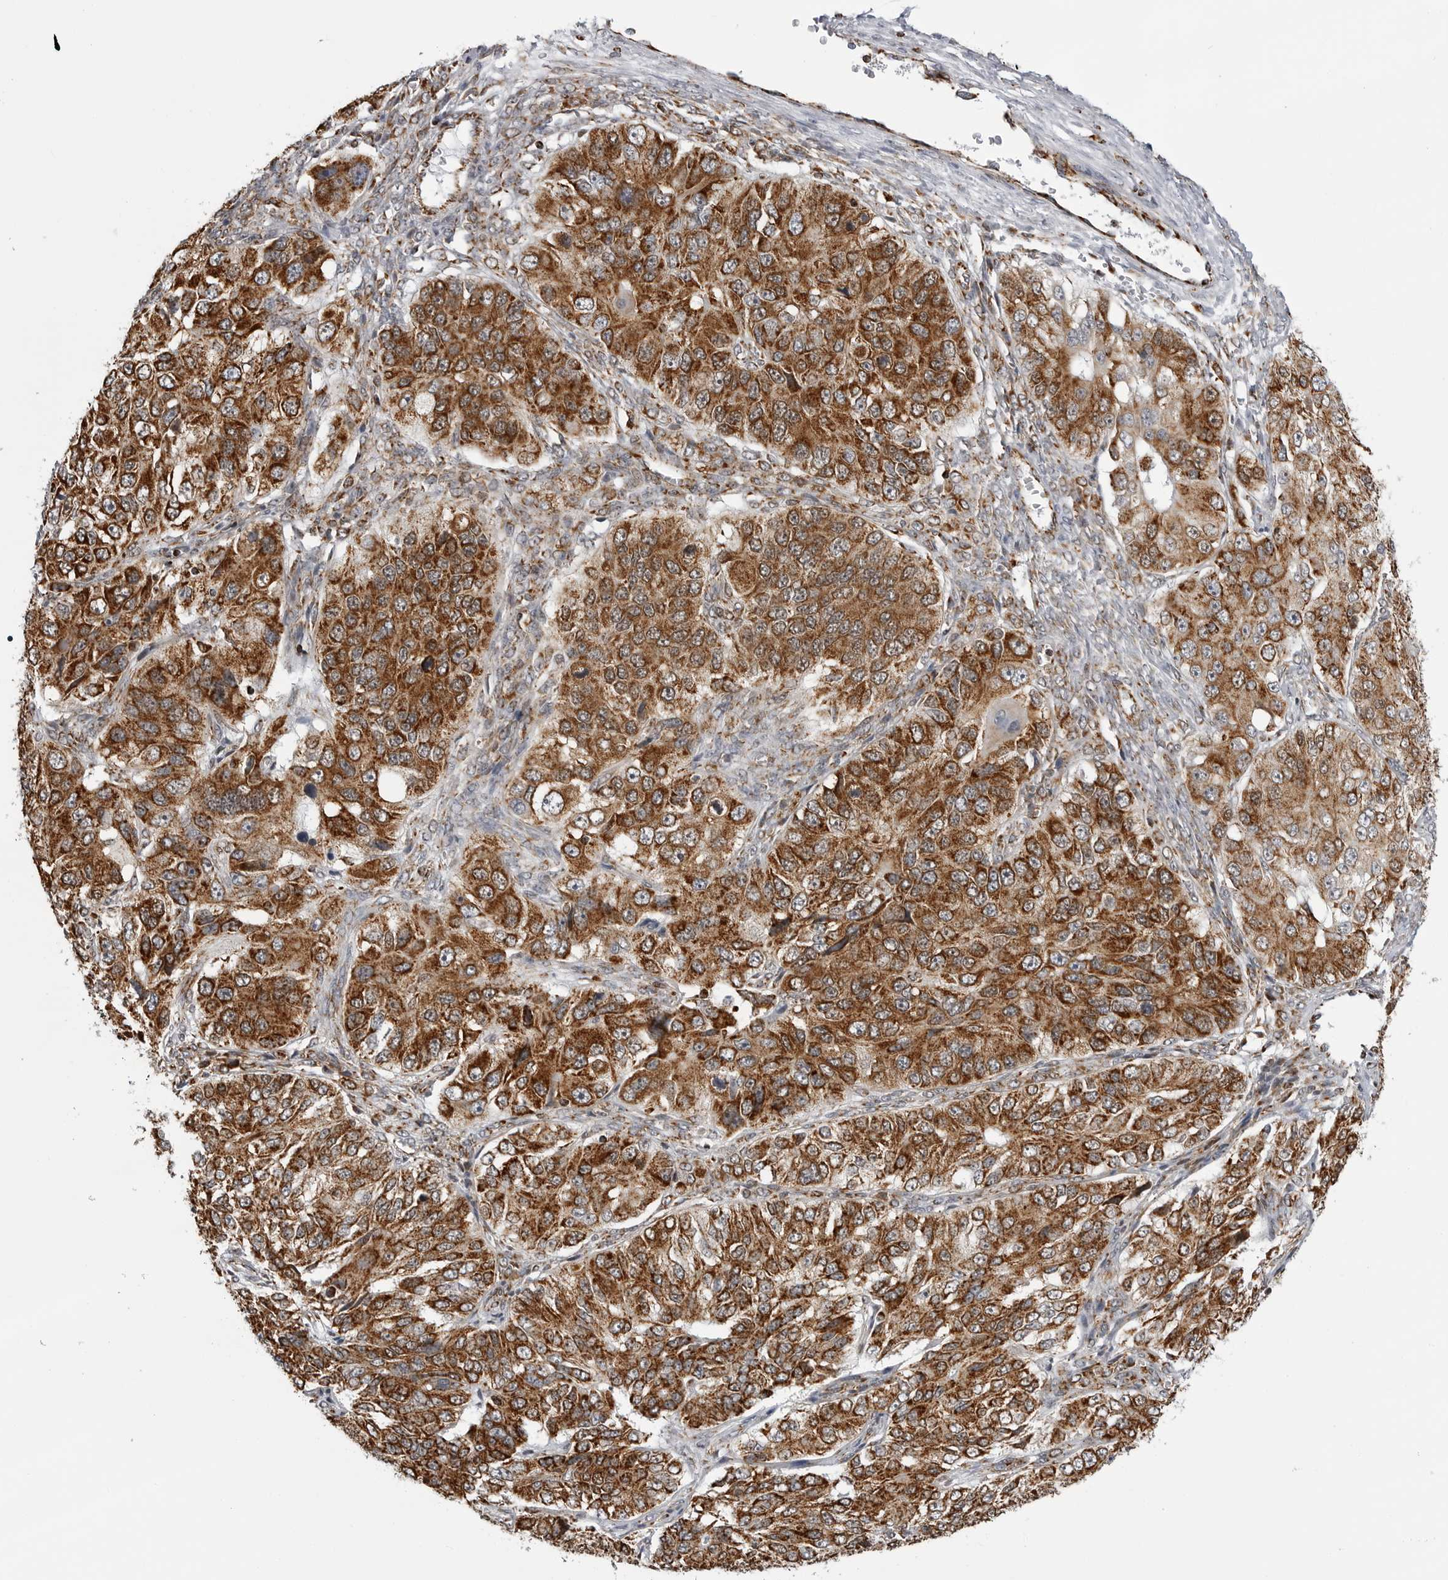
{"staining": {"intensity": "strong", "quantity": ">75%", "location": "cytoplasmic/membranous"}, "tissue": "ovarian cancer", "cell_type": "Tumor cells", "image_type": "cancer", "snomed": [{"axis": "morphology", "description": "Carcinoma, endometroid"}, {"axis": "topography", "description": "Ovary"}], "caption": "Endometroid carcinoma (ovarian) tissue demonstrates strong cytoplasmic/membranous positivity in approximately >75% of tumor cells, visualized by immunohistochemistry.", "gene": "COX5A", "patient": {"sex": "female", "age": 51}}